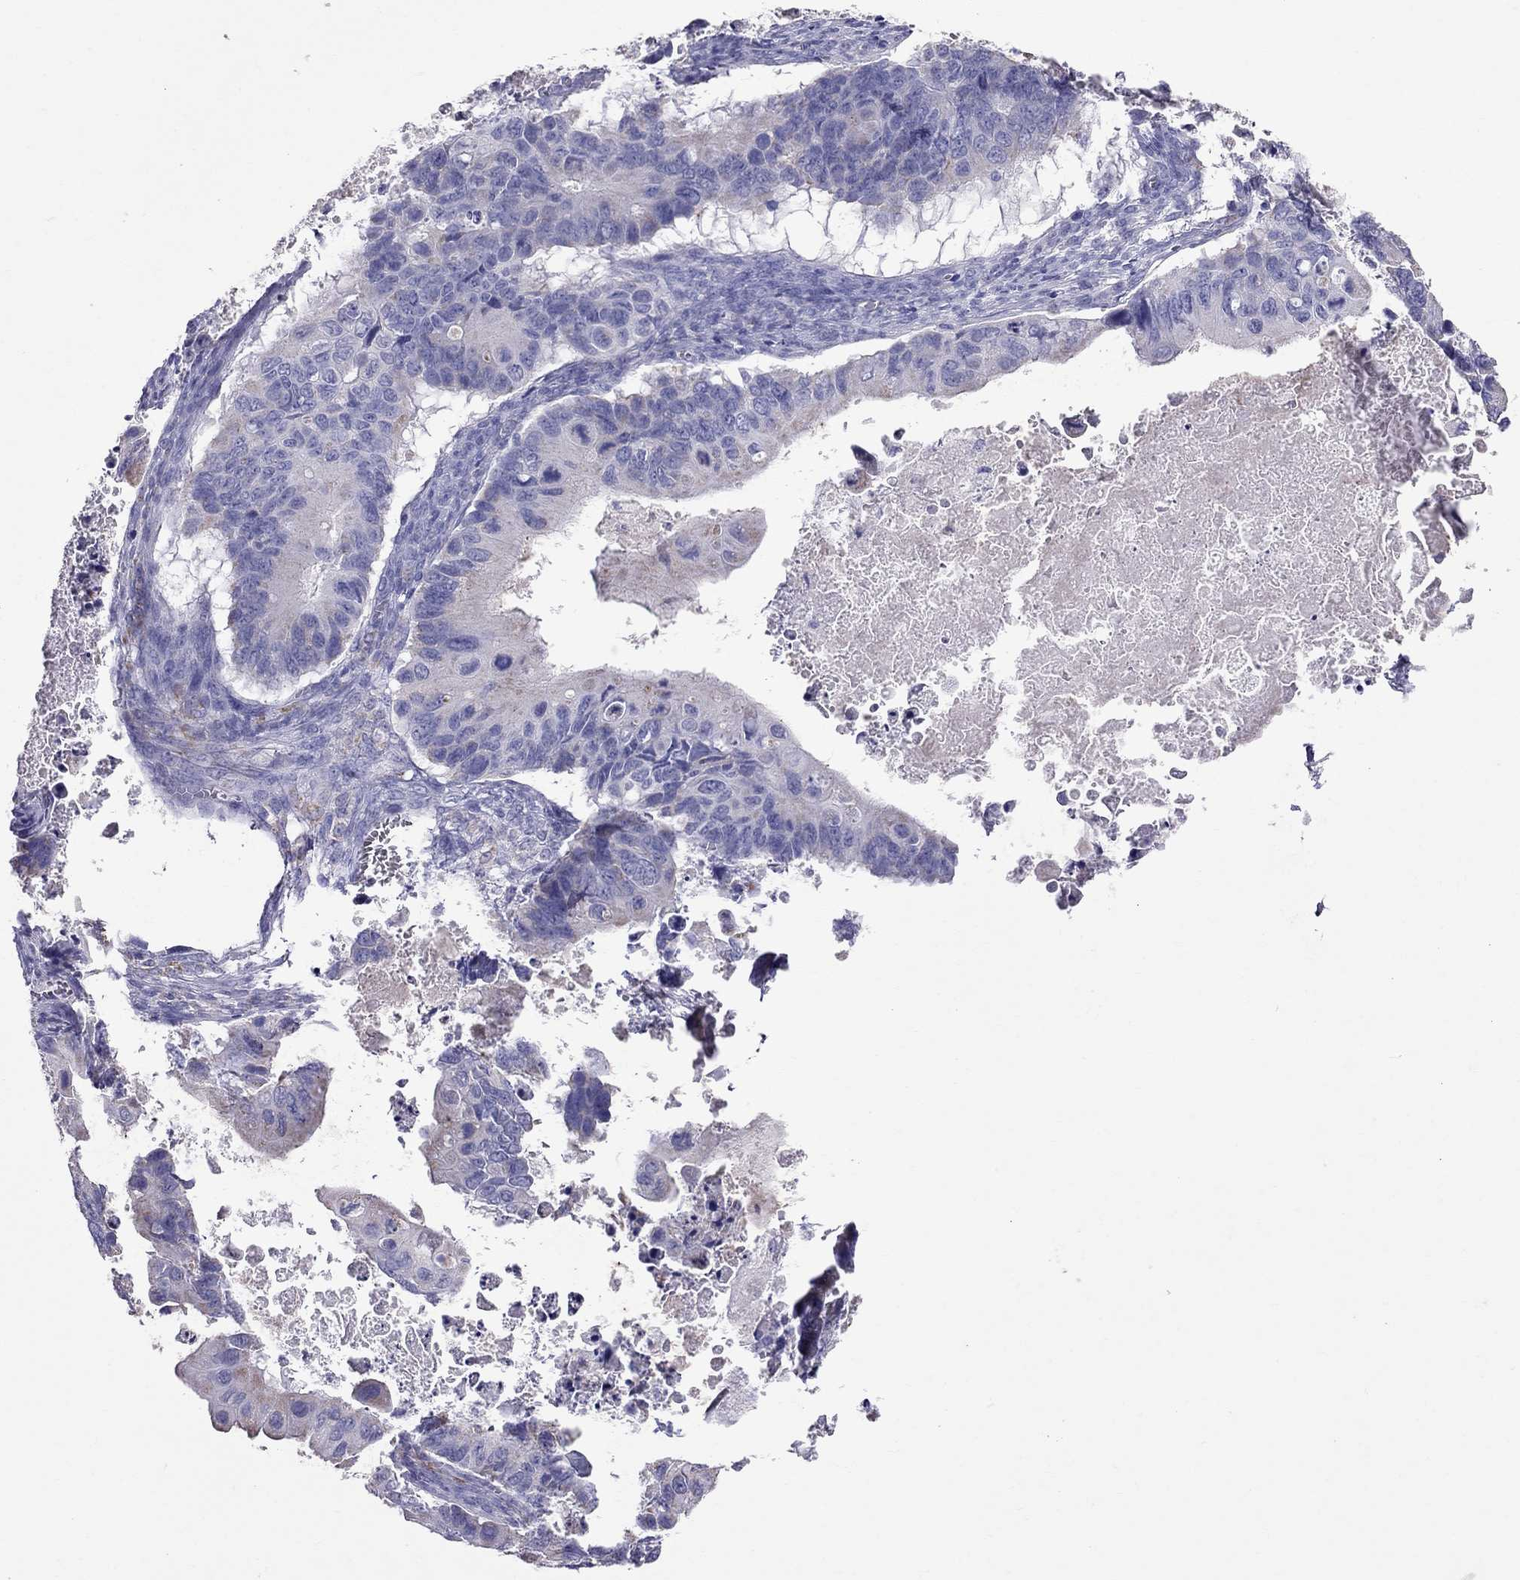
{"staining": {"intensity": "negative", "quantity": "none", "location": "none"}, "tissue": "ovarian cancer", "cell_type": "Tumor cells", "image_type": "cancer", "snomed": [{"axis": "morphology", "description": "Cystadenocarcinoma, mucinous, NOS"}, {"axis": "topography", "description": "Ovary"}], "caption": "Tumor cells are negative for brown protein staining in ovarian cancer (mucinous cystadenocarcinoma).", "gene": "TTLL13", "patient": {"sex": "female", "age": 64}}